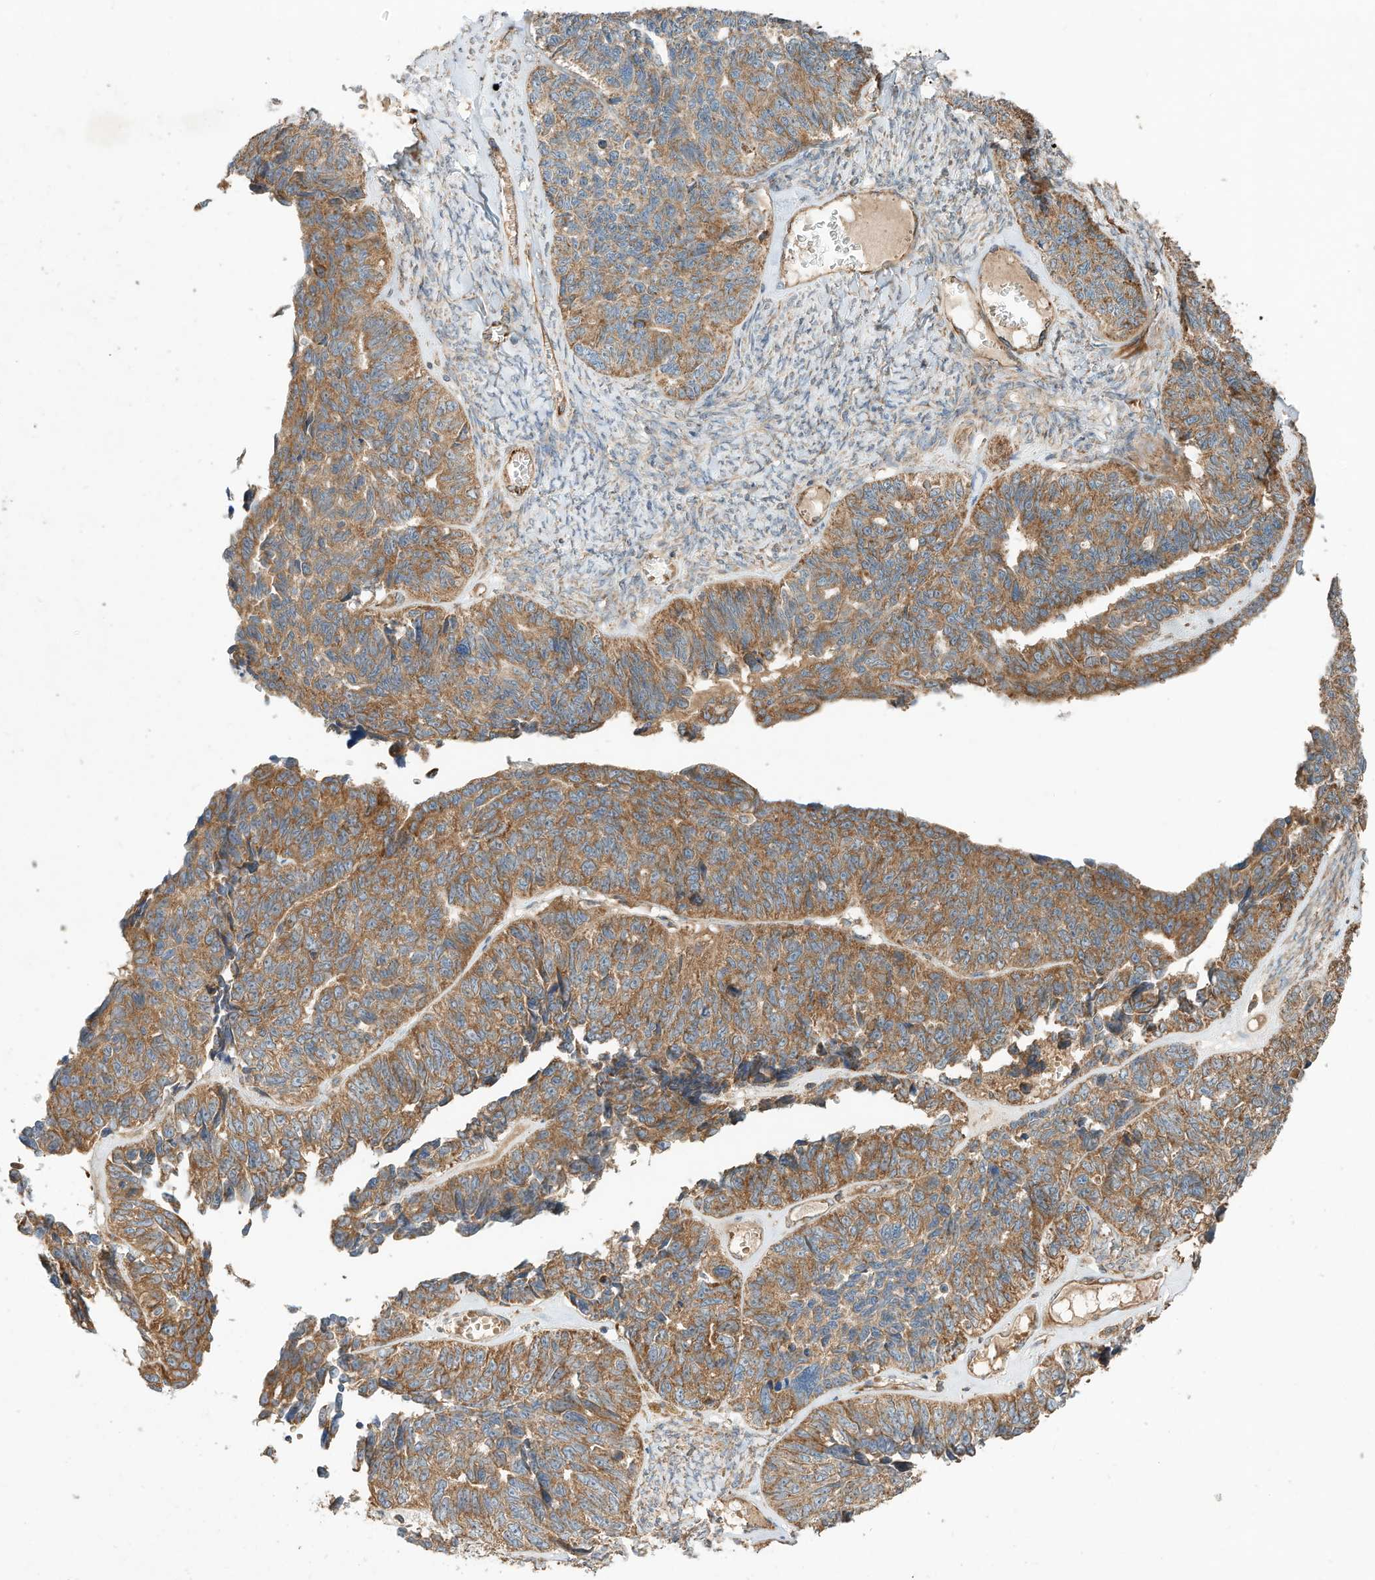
{"staining": {"intensity": "strong", "quantity": ">75%", "location": "cytoplasmic/membranous"}, "tissue": "ovarian cancer", "cell_type": "Tumor cells", "image_type": "cancer", "snomed": [{"axis": "morphology", "description": "Cystadenocarcinoma, serous, NOS"}, {"axis": "topography", "description": "Ovary"}], "caption": "This is an image of immunohistochemistry (IHC) staining of ovarian cancer, which shows strong staining in the cytoplasmic/membranous of tumor cells.", "gene": "CPAMD8", "patient": {"sex": "female", "age": 79}}